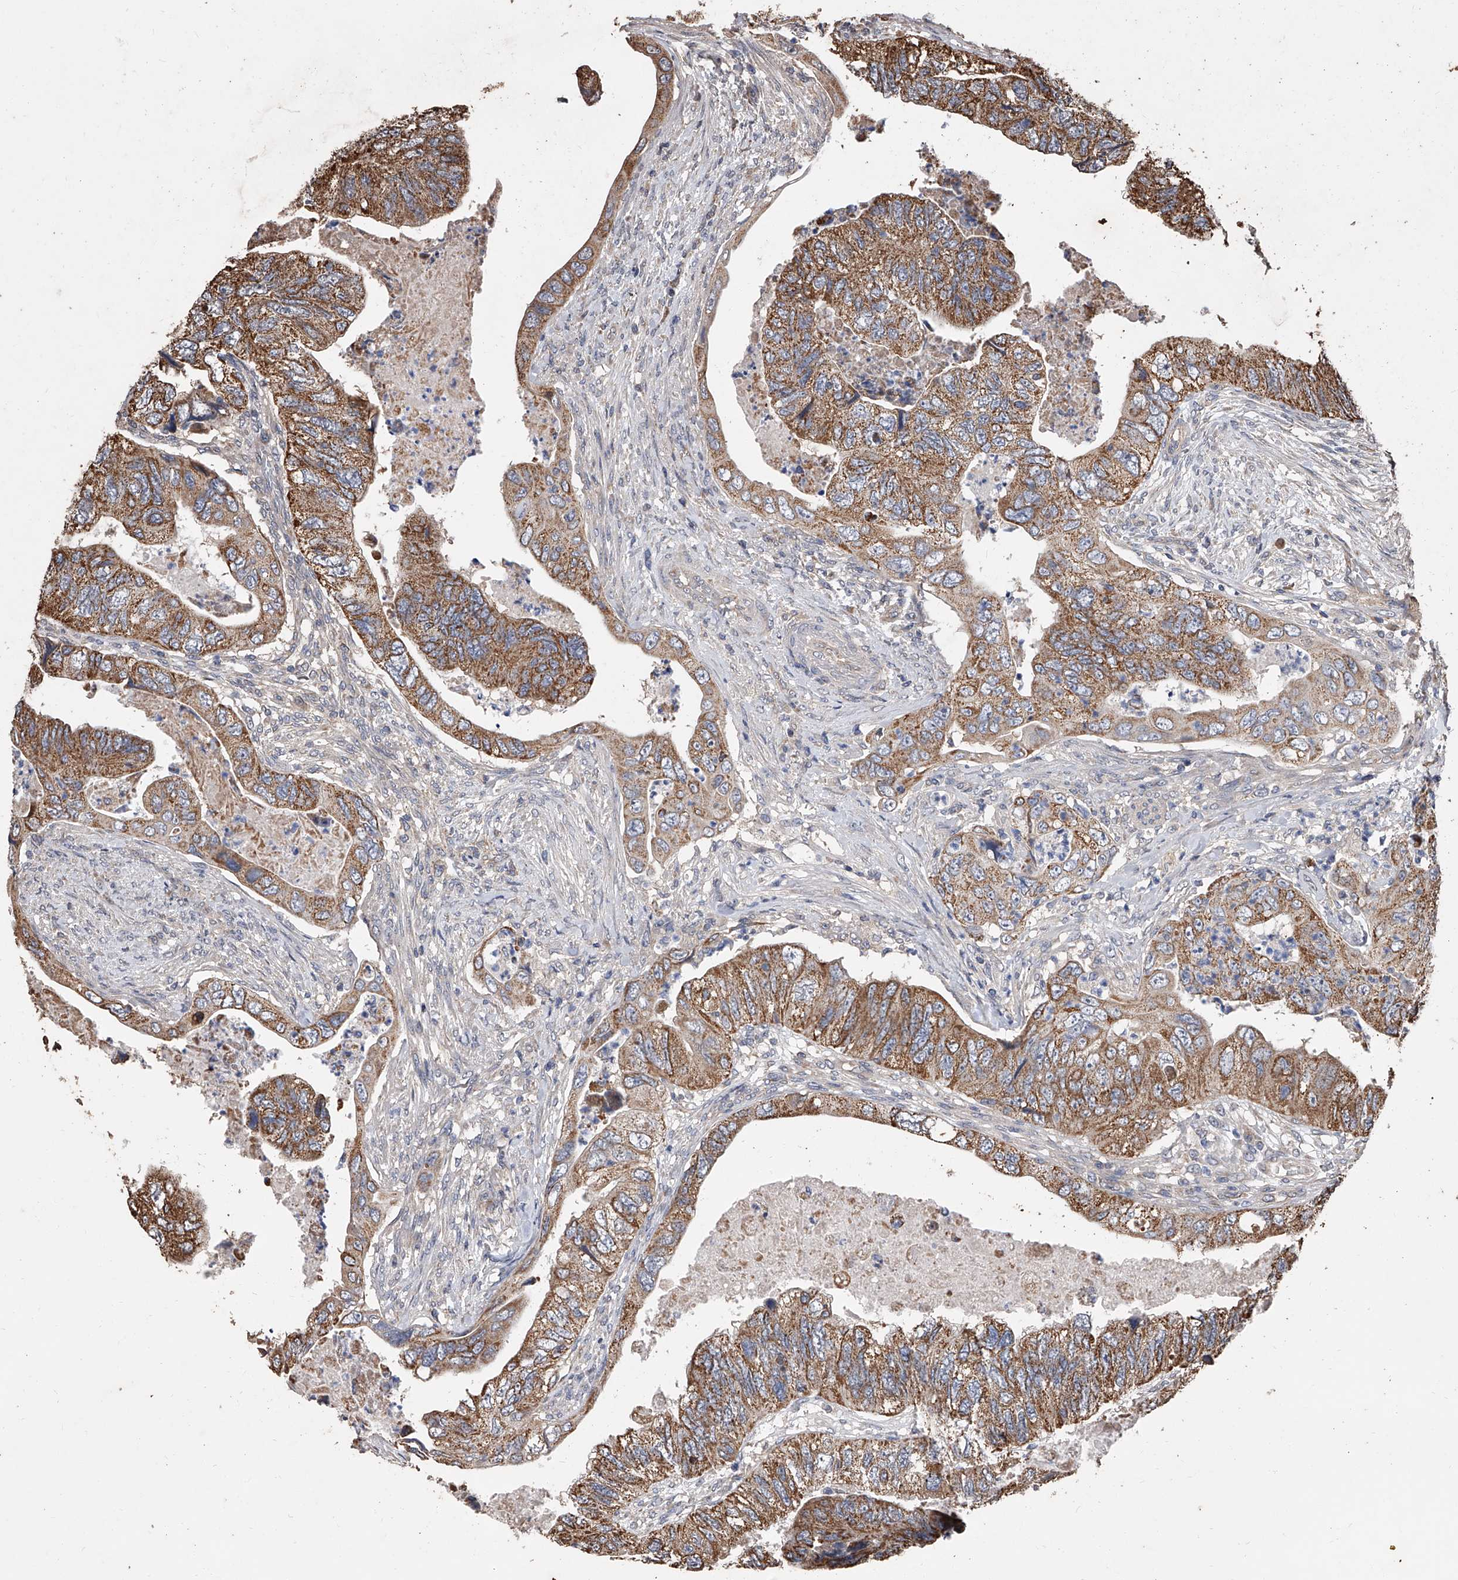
{"staining": {"intensity": "moderate", "quantity": ">75%", "location": "cytoplasmic/membranous"}, "tissue": "colorectal cancer", "cell_type": "Tumor cells", "image_type": "cancer", "snomed": [{"axis": "morphology", "description": "Adenocarcinoma, NOS"}, {"axis": "topography", "description": "Rectum"}], "caption": "A brown stain shows moderate cytoplasmic/membranous staining of a protein in adenocarcinoma (colorectal) tumor cells. (Stains: DAB (3,3'-diaminobenzidine) in brown, nuclei in blue, Microscopy: brightfield microscopy at high magnification).", "gene": "LTV1", "patient": {"sex": "male", "age": 63}}